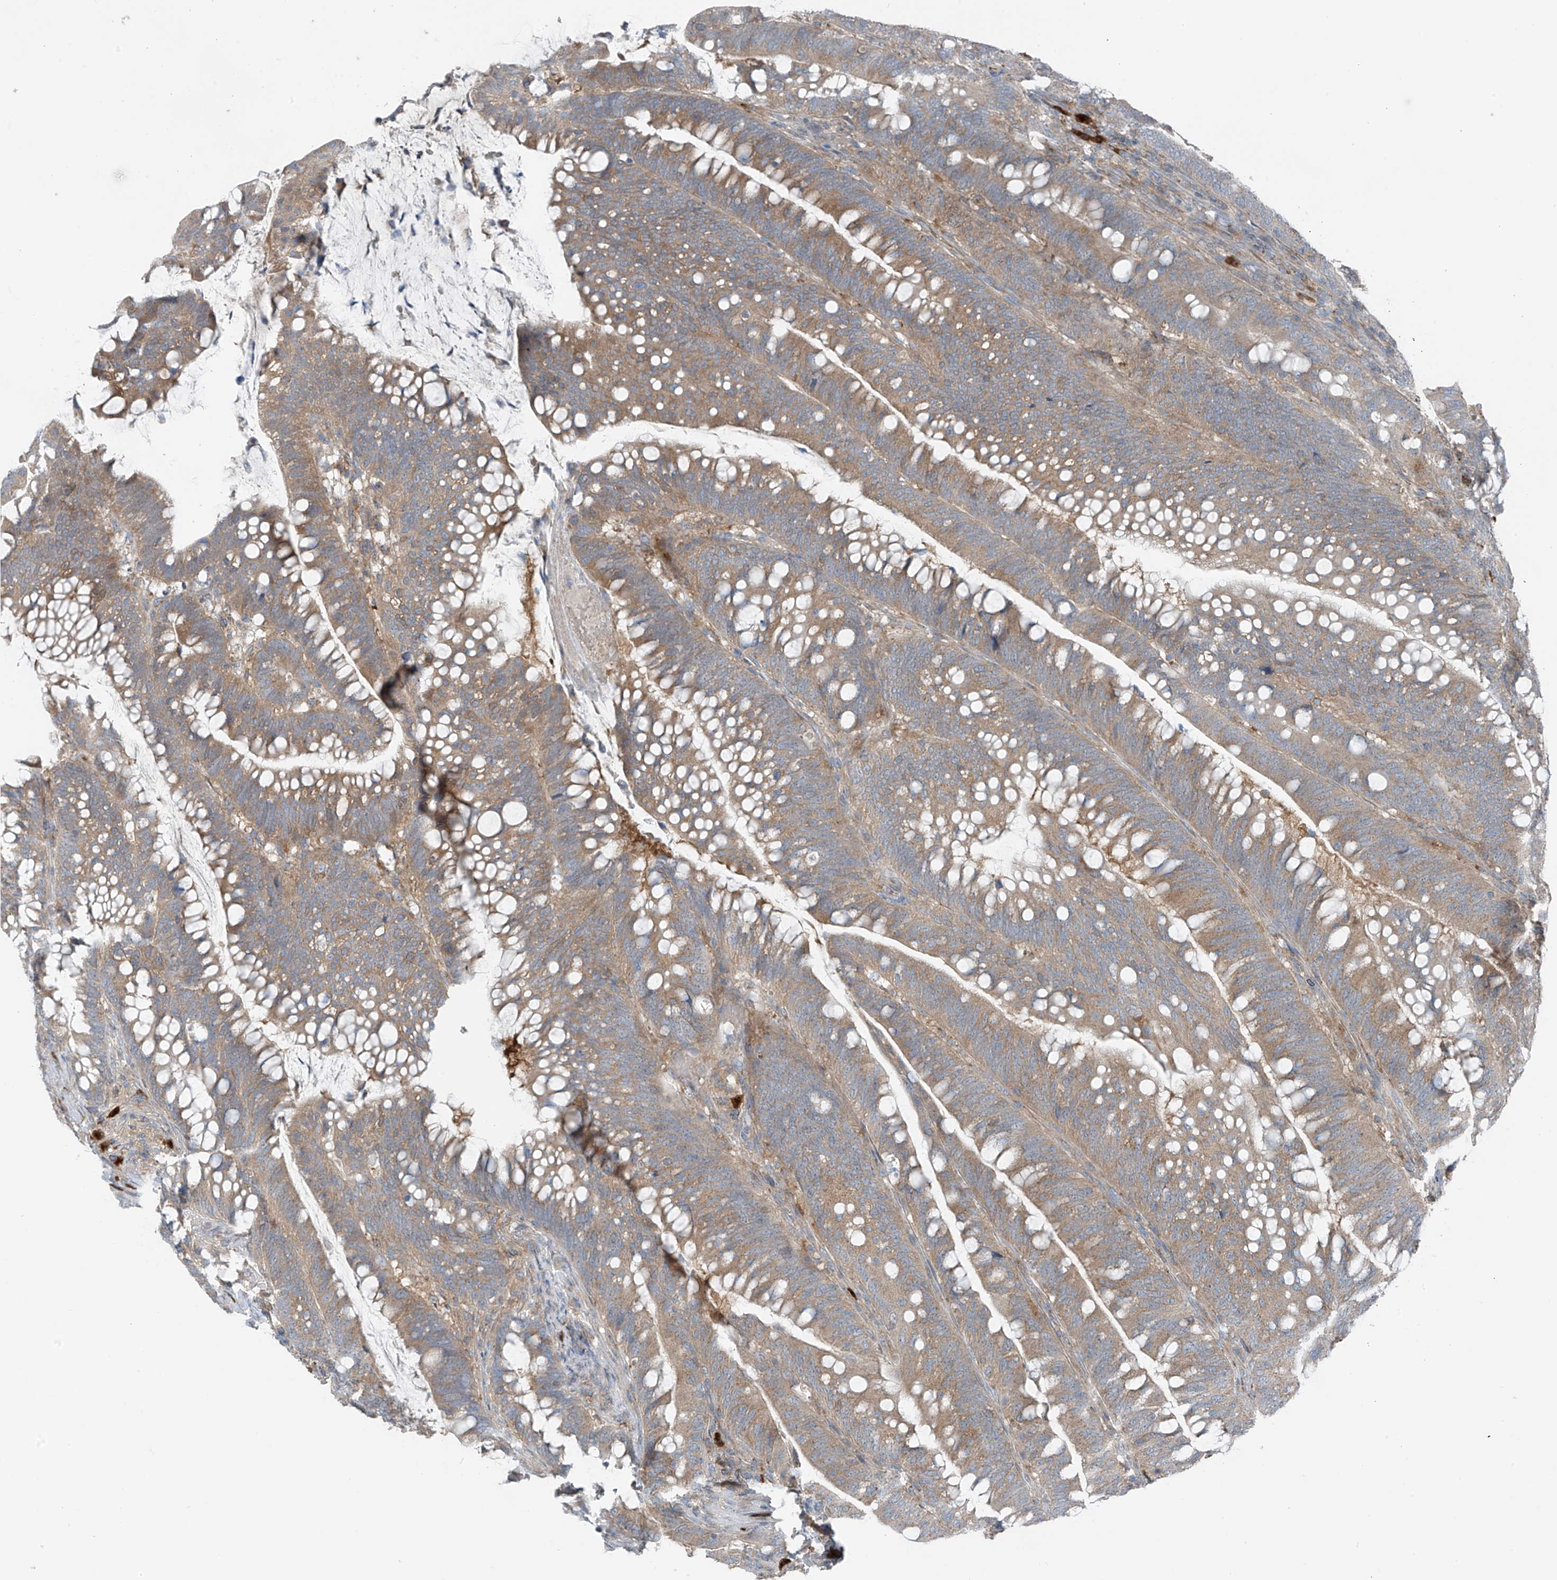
{"staining": {"intensity": "moderate", "quantity": "25%-75%", "location": "cytoplasmic/membranous"}, "tissue": "colorectal cancer", "cell_type": "Tumor cells", "image_type": "cancer", "snomed": [{"axis": "morphology", "description": "Adenocarcinoma, NOS"}, {"axis": "topography", "description": "Colon"}], "caption": "Moderate cytoplasmic/membranous staining is seen in approximately 25%-75% of tumor cells in colorectal adenocarcinoma. (DAB (3,3'-diaminobenzidine) = brown stain, brightfield microscopy at high magnification).", "gene": "SLC12A6", "patient": {"sex": "female", "age": 66}}